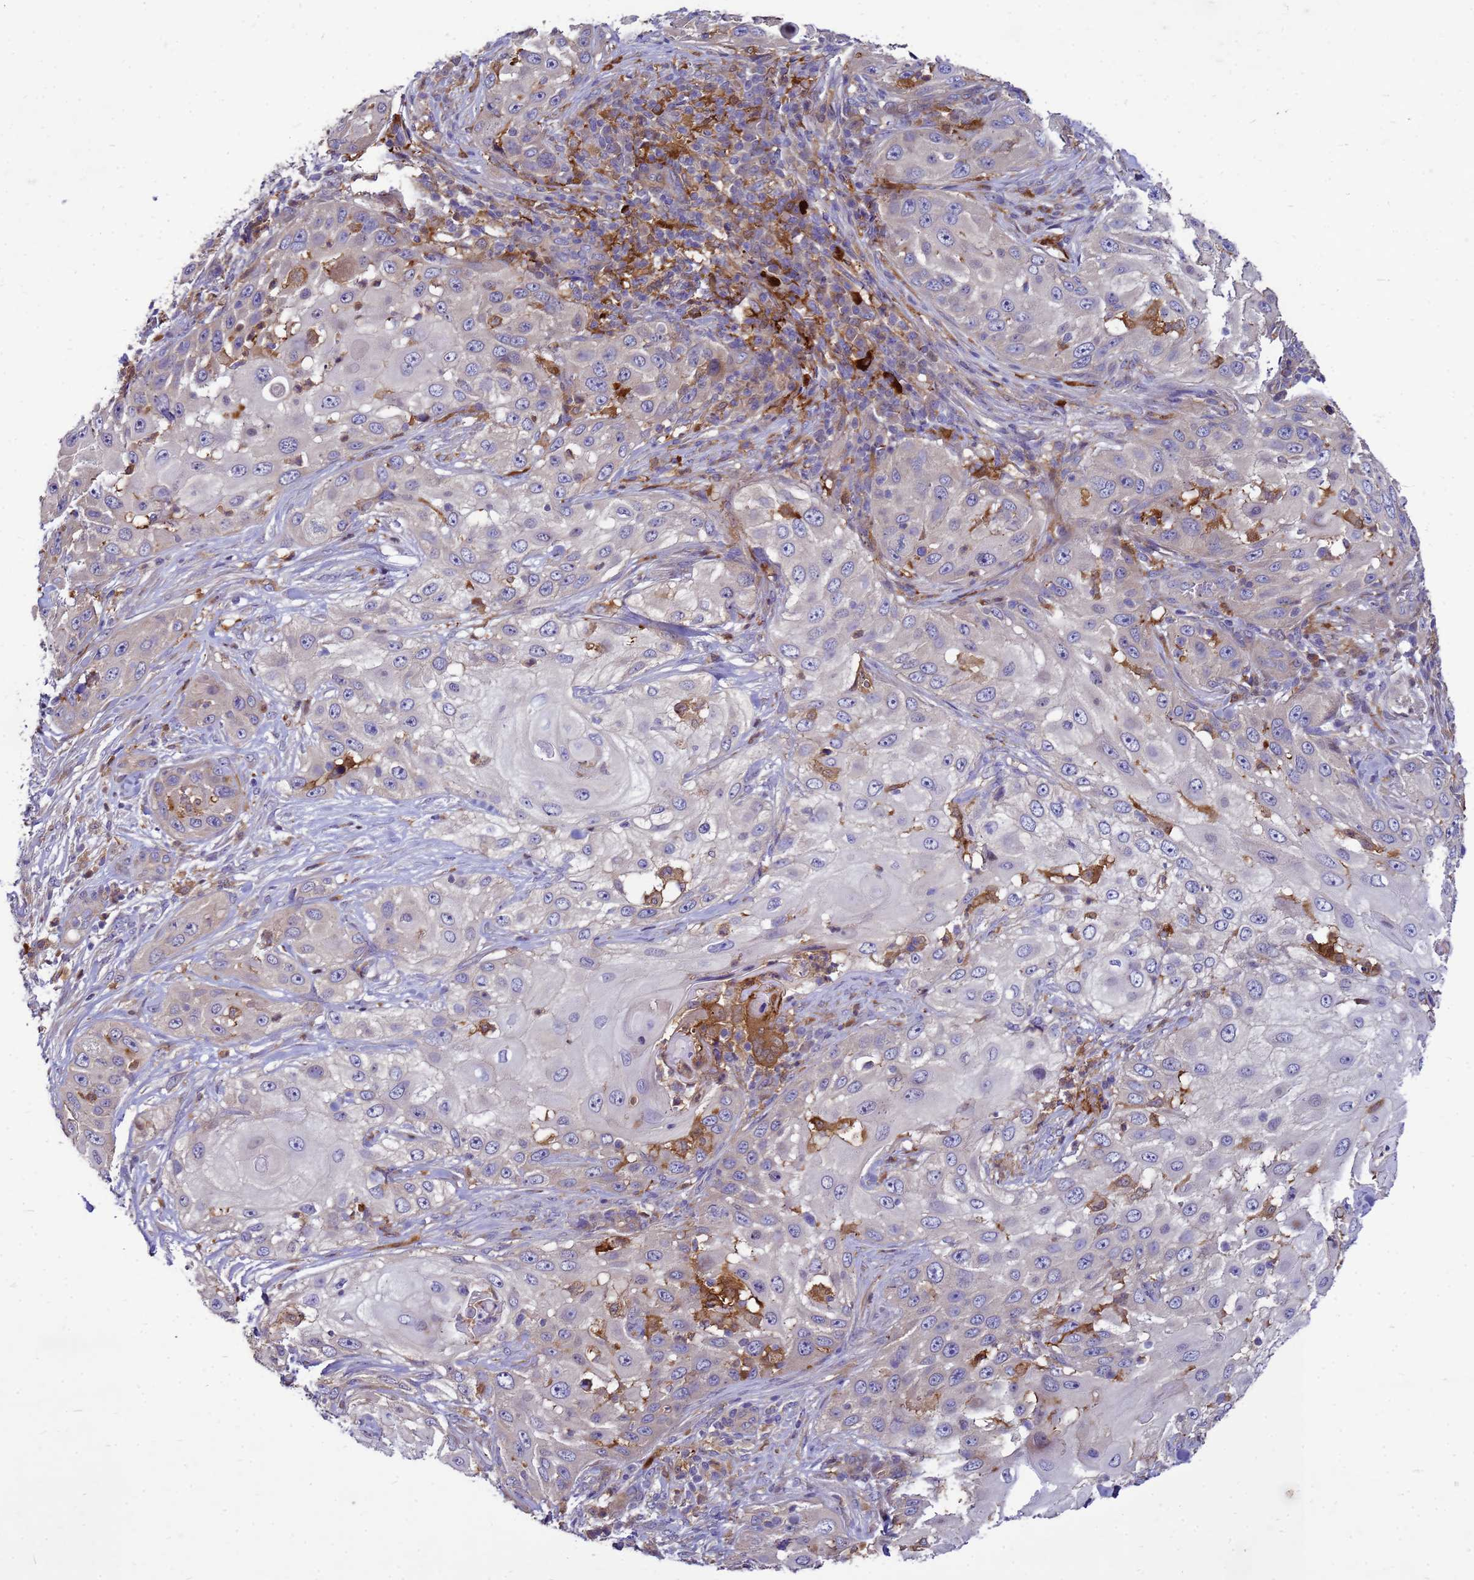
{"staining": {"intensity": "negative", "quantity": "none", "location": "none"}, "tissue": "skin cancer", "cell_type": "Tumor cells", "image_type": "cancer", "snomed": [{"axis": "morphology", "description": "Squamous cell carcinoma, NOS"}, {"axis": "topography", "description": "Skin"}], "caption": "This is an immunohistochemistry image of squamous cell carcinoma (skin). There is no positivity in tumor cells.", "gene": "RNF215", "patient": {"sex": "female", "age": 44}}